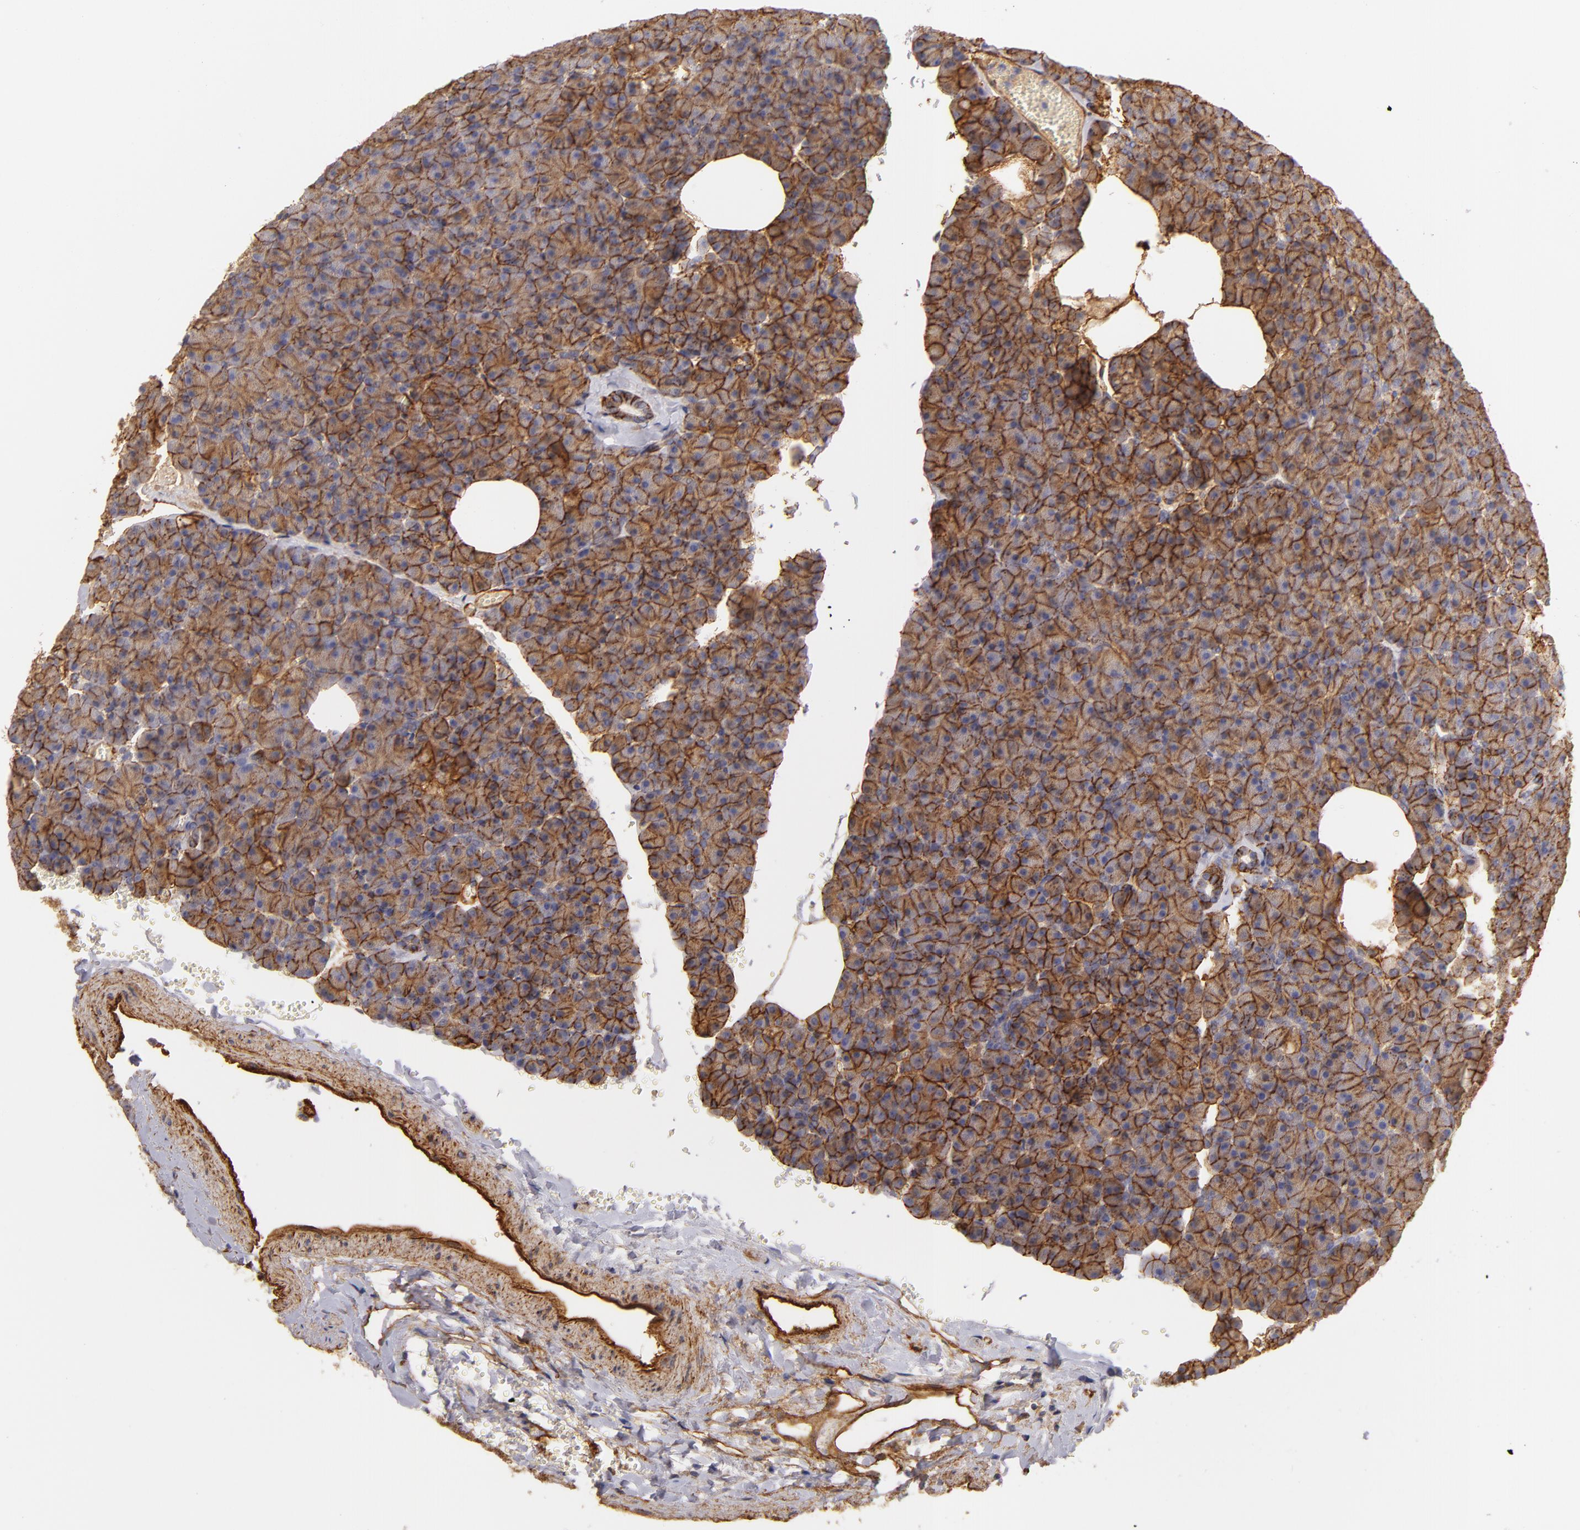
{"staining": {"intensity": "moderate", "quantity": ">75%", "location": "cytoplasmic/membranous"}, "tissue": "pancreas", "cell_type": "Exocrine glandular cells", "image_type": "normal", "snomed": [{"axis": "morphology", "description": "Normal tissue, NOS"}, {"axis": "topography", "description": "Pancreas"}], "caption": "An immunohistochemistry image of benign tissue is shown. Protein staining in brown labels moderate cytoplasmic/membranous positivity in pancreas within exocrine glandular cells.", "gene": "CD151", "patient": {"sex": "female", "age": 35}}